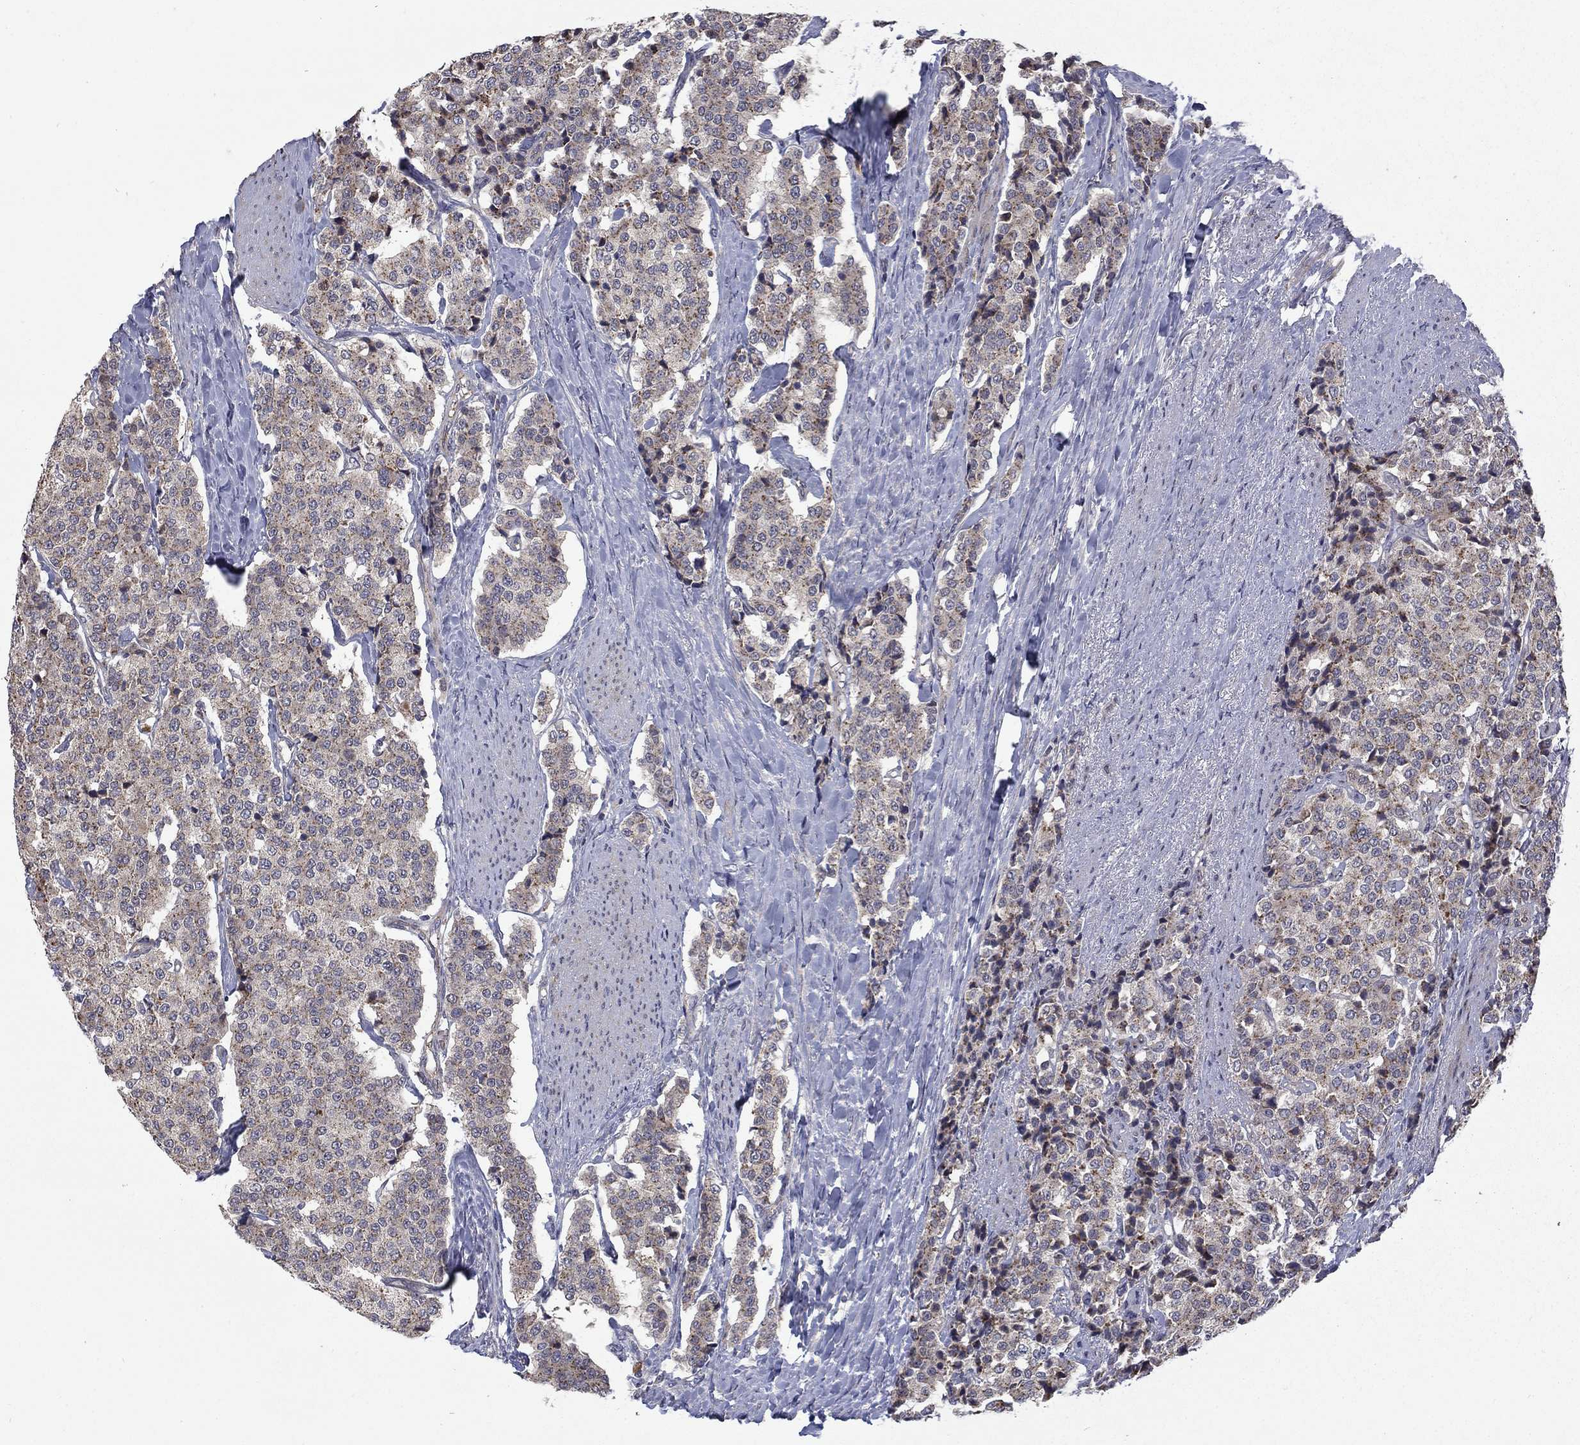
{"staining": {"intensity": "weak", "quantity": ">75%", "location": "cytoplasmic/membranous"}, "tissue": "carcinoid", "cell_type": "Tumor cells", "image_type": "cancer", "snomed": [{"axis": "morphology", "description": "Carcinoid, malignant, NOS"}, {"axis": "topography", "description": "Small intestine"}], "caption": "Carcinoid was stained to show a protein in brown. There is low levels of weak cytoplasmic/membranous staining in approximately >75% of tumor cells. (Brightfield microscopy of DAB IHC at high magnification).", "gene": "FAM3B", "patient": {"sex": "female", "age": 58}}